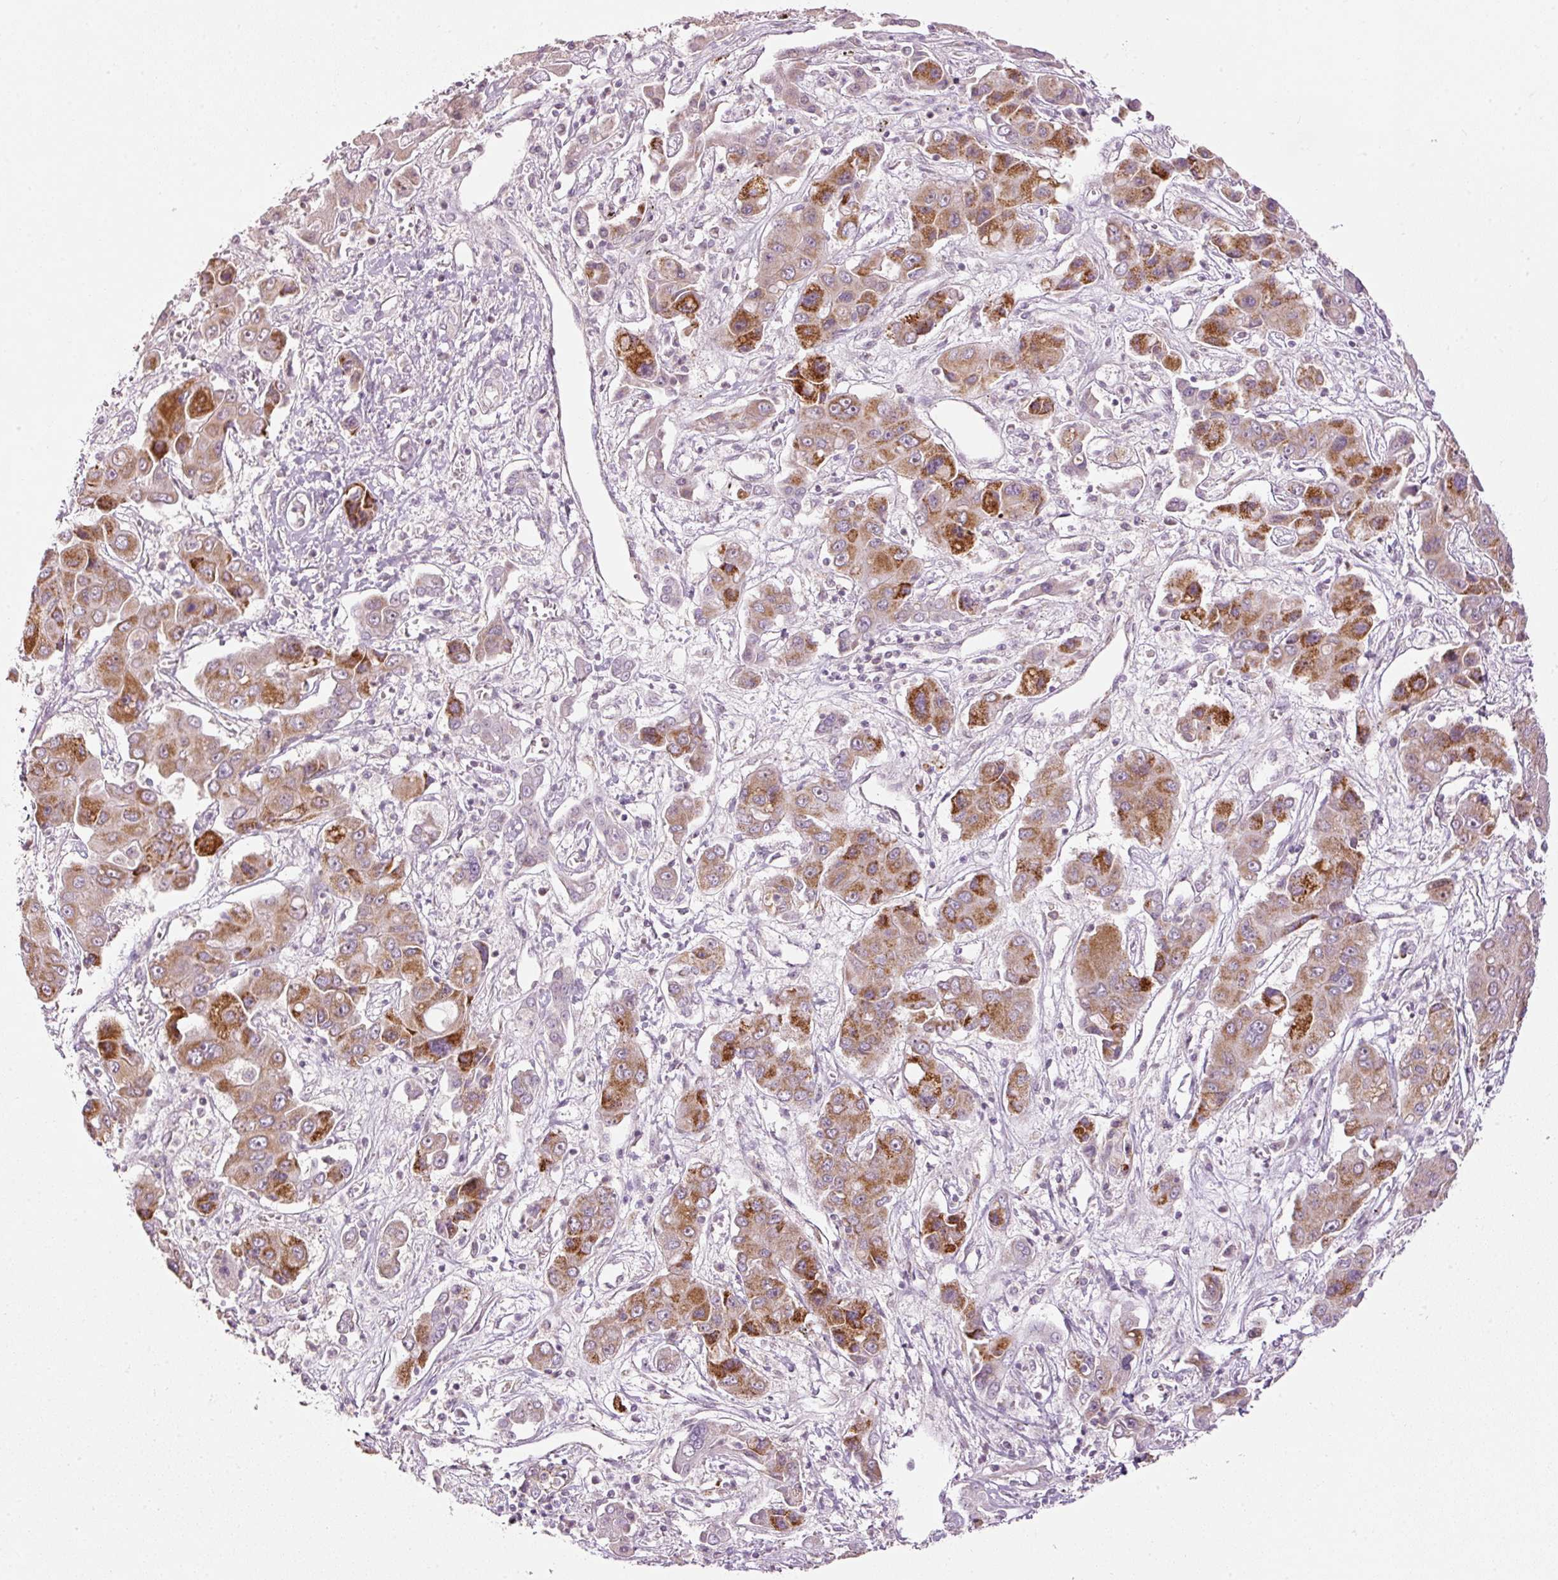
{"staining": {"intensity": "strong", "quantity": ">75%", "location": "cytoplasmic/membranous"}, "tissue": "liver cancer", "cell_type": "Tumor cells", "image_type": "cancer", "snomed": [{"axis": "morphology", "description": "Cholangiocarcinoma"}, {"axis": "topography", "description": "Liver"}], "caption": "Tumor cells display high levels of strong cytoplasmic/membranous staining in approximately >75% of cells in liver cancer.", "gene": "CDC20B", "patient": {"sex": "male", "age": 67}}